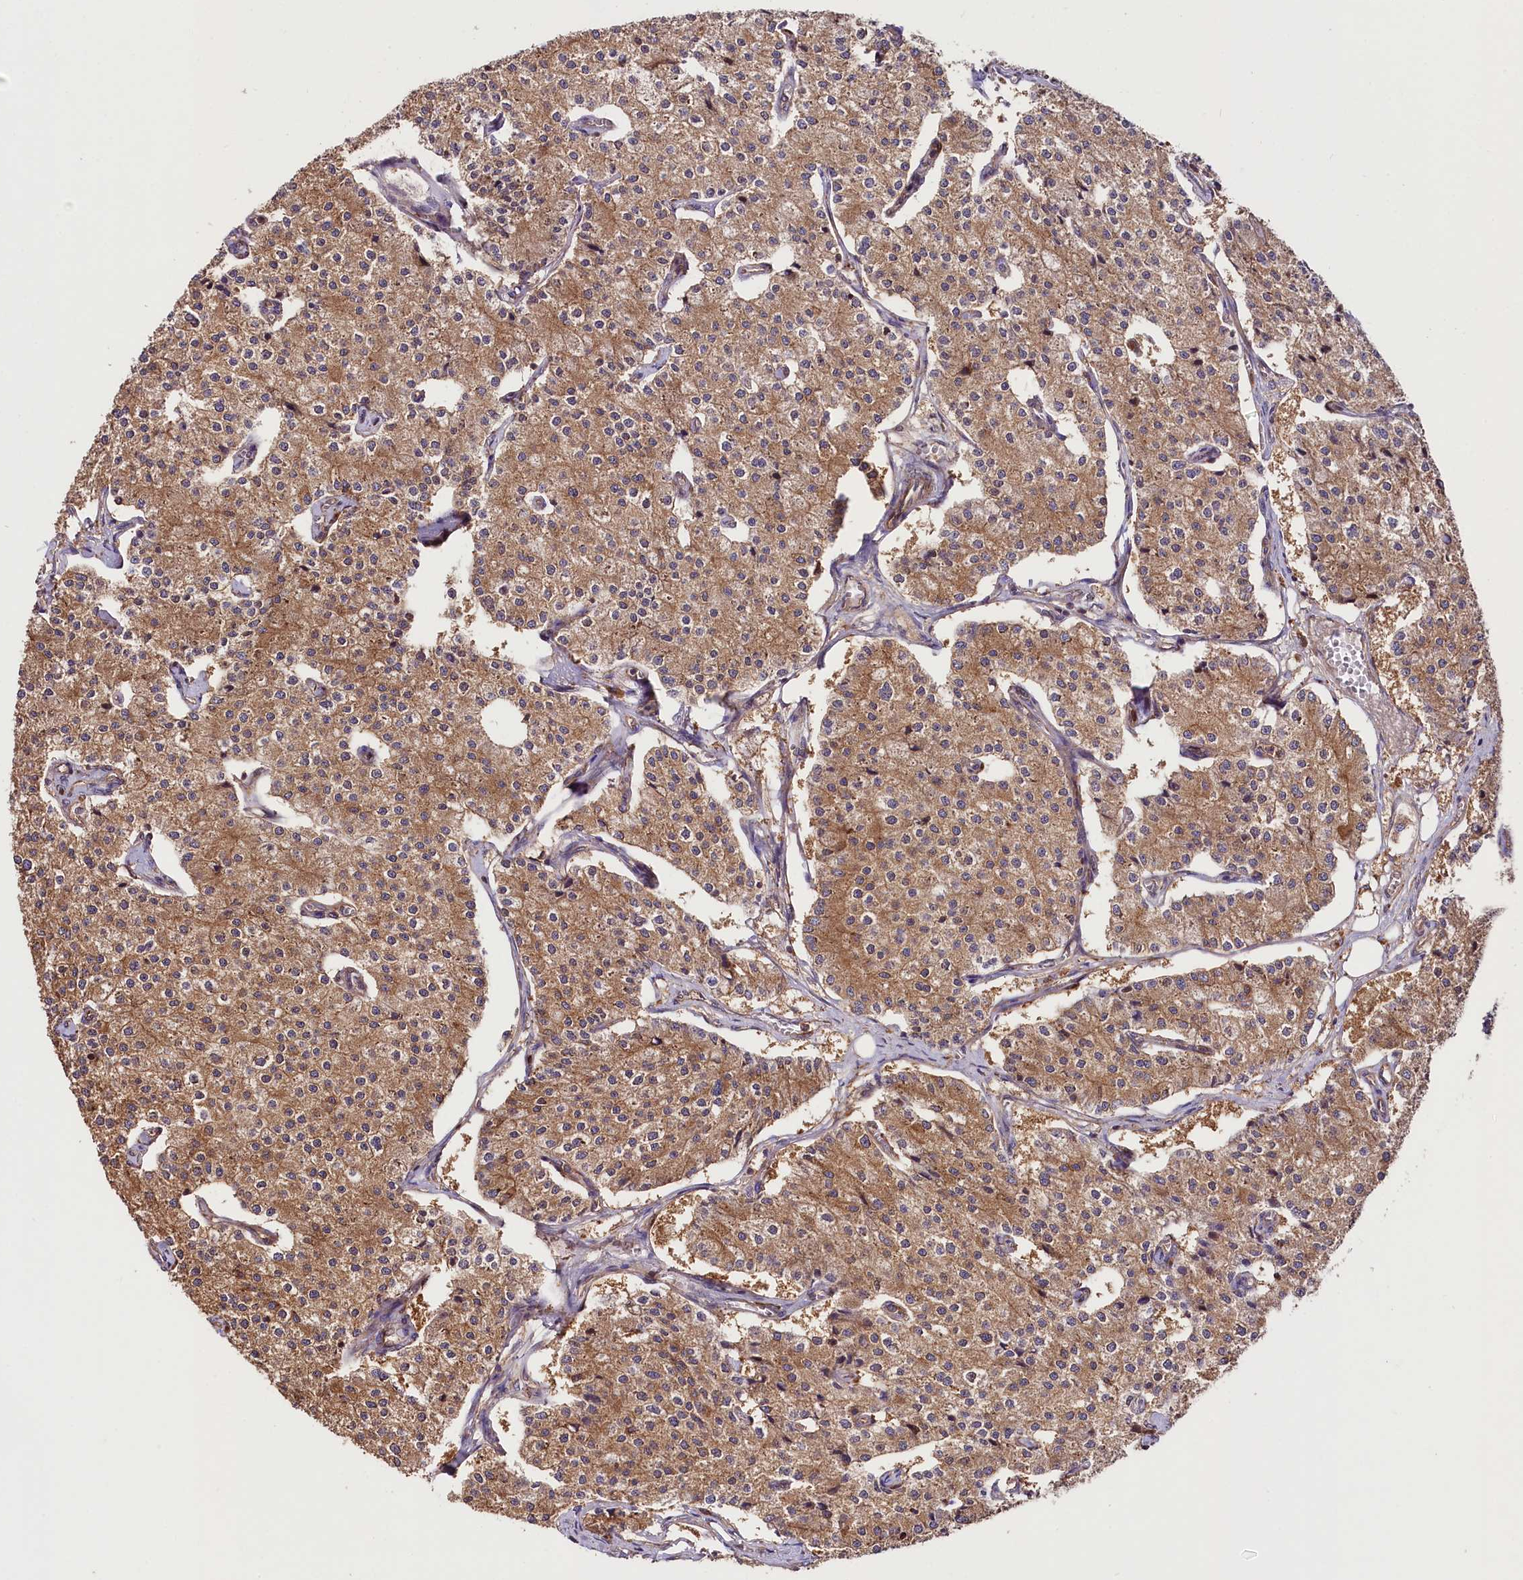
{"staining": {"intensity": "moderate", "quantity": ">75%", "location": "cytoplasmic/membranous"}, "tissue": "carcinoid", "cell_type": "Tumor cells", "image_type": "cancer", "snomed": [{"axis": "morphology", "description": "Carcinoid, malignant, NOS"}, {"axis": "topography", "description": "Colon"}], "caption": "About >75% of tumor cells in human carcinoid (malignant) show moderate cytoplasmic/membranous protein positivity as visualized by brown immunohistochemical staining.", "gene": "CEP295", "patient": {"sex": "female", "age": 52}}